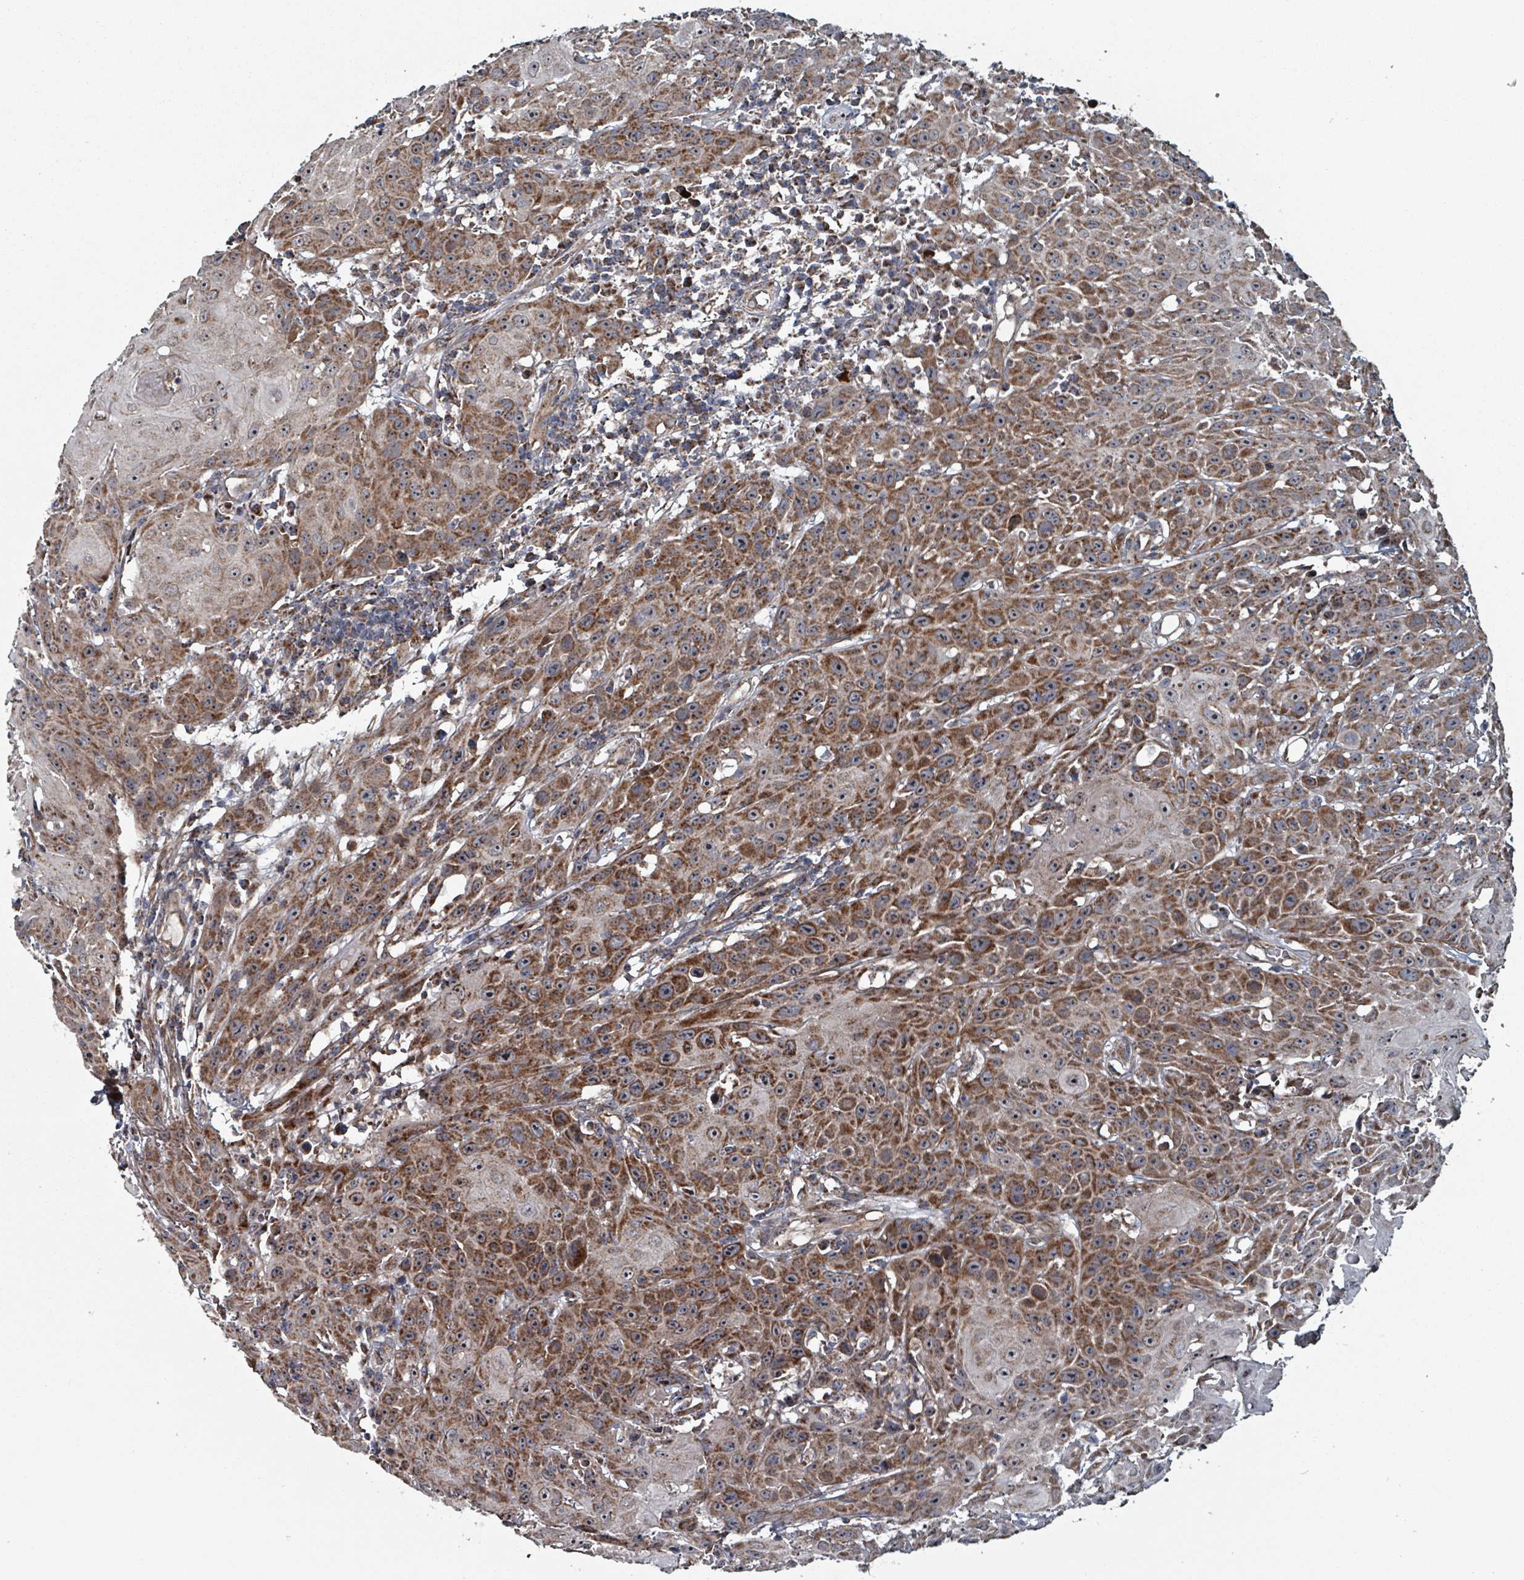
{"staining": {"intensity": "moderate", "quantity": ">75%", "location": "cytoplasmic/membranous"}, "tissue": "head and neck cancer", "cell_type": "Tumor cells", "image_type": "cancer", "snomed": [{"axis": "morphology", "description": "Squamous cell carcinoma, NOS"}, {"axis": "topography", "description": "Skin"}, {"axis": "topography", "description": "Head-Neck"}], "caption": "Tumor cells exhibit moderate cytoplasmic/membranous staining in approximately >75% of cells in head and neck cancer (squamous cell carcinoma).", "gene": "MRPL4", "patient": {"sex": "male", "age": 80}}